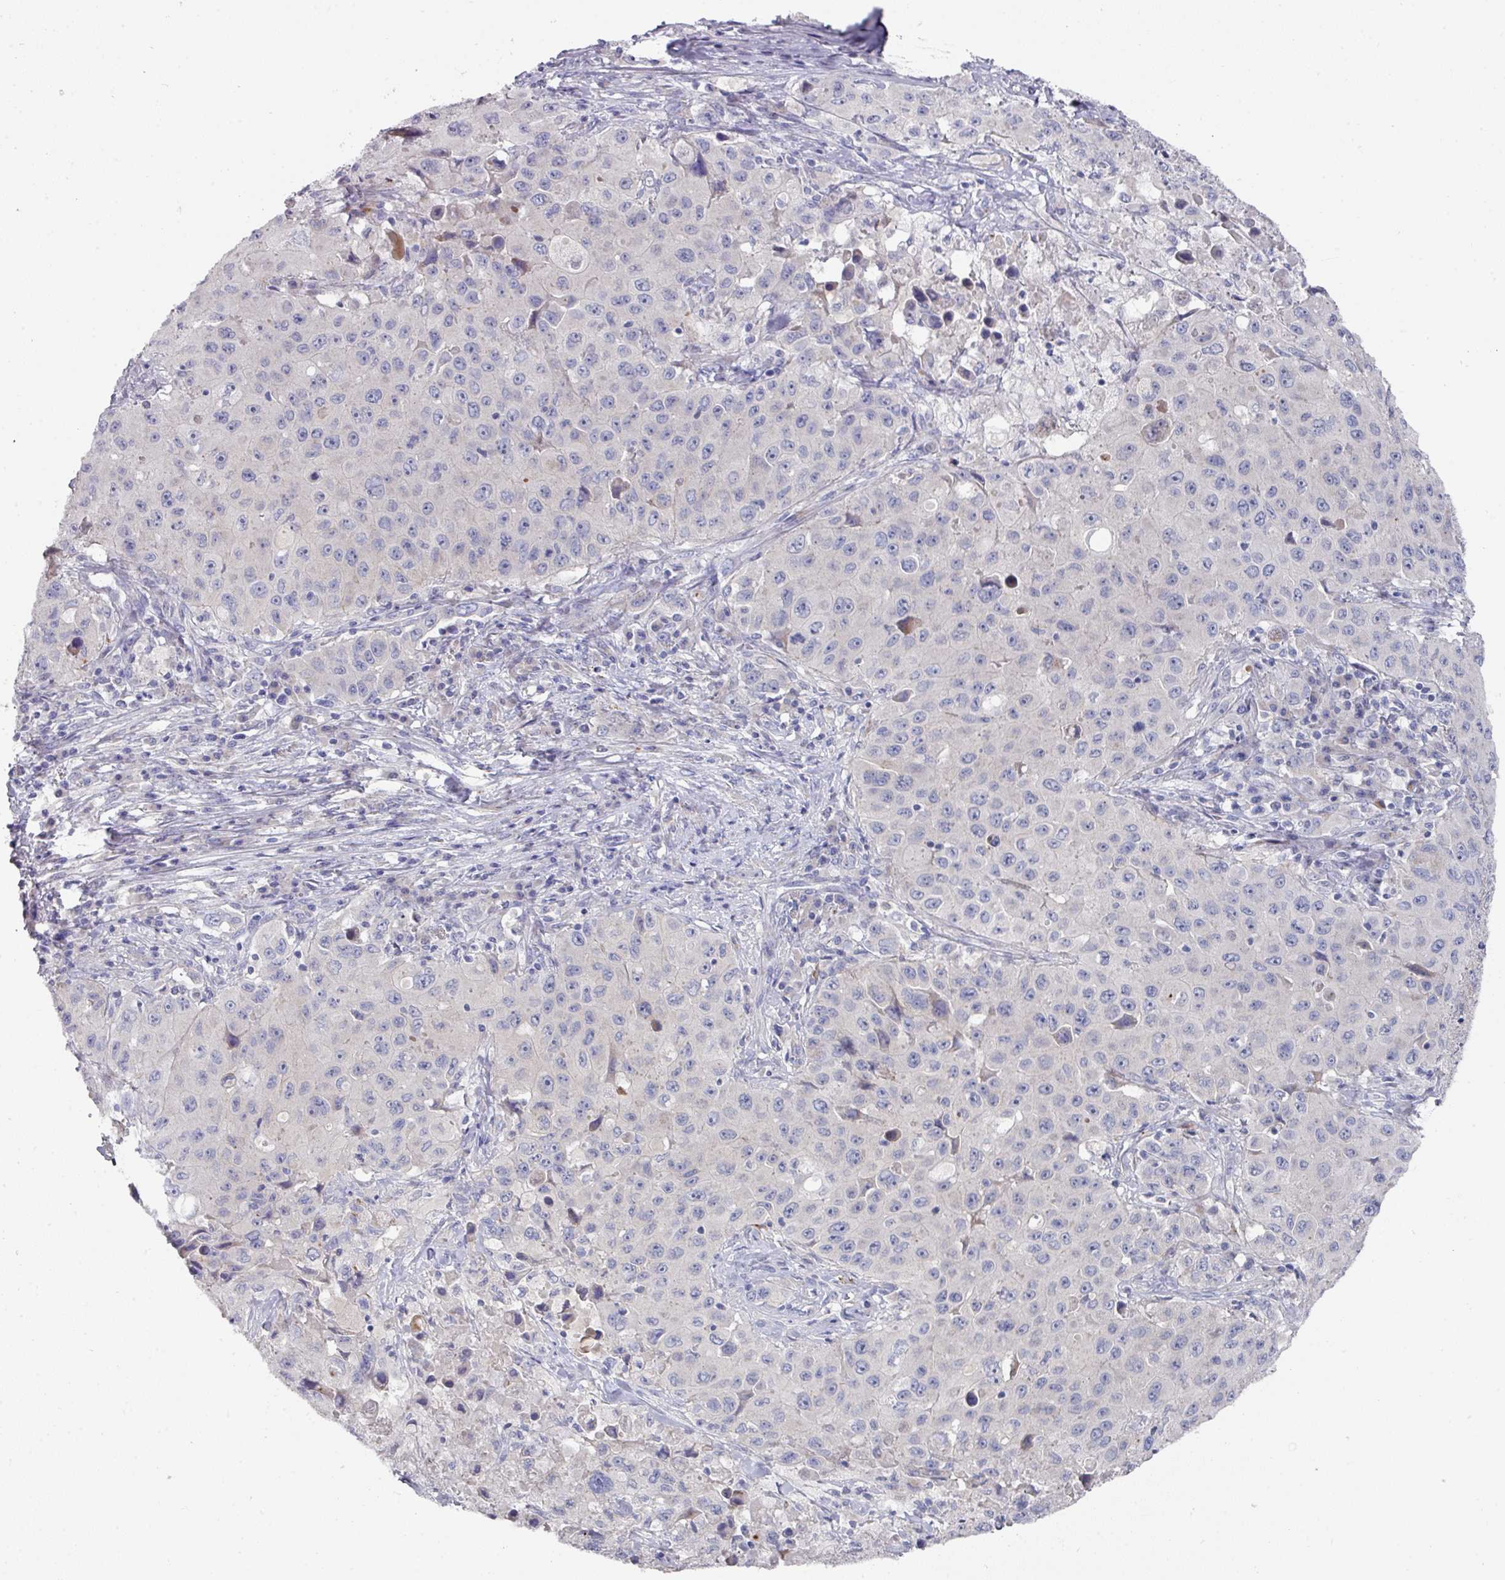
{"staining": {"intensity": "negative", "quantity": "none", "location": "none"}, "tissue": "lung cancer", "cell_type": "Tumor cells", "image_type": "cancer", "snomed": [{"axis": "morphology", "description": "Squamous cell carcinoma, NOS"}, {"axis": "topography", "description": "Lung"}], "caption": "Image shows no significant protein positivity in tumor cells of lung cancer (squamous cell carcinoma). (DAB (3,3'-diaminobenzidine) IHC visualized using brightfield microscopy, high magnification).", "gene": "NT5C1A", "patient": {"sex": "male", "age": 63}}